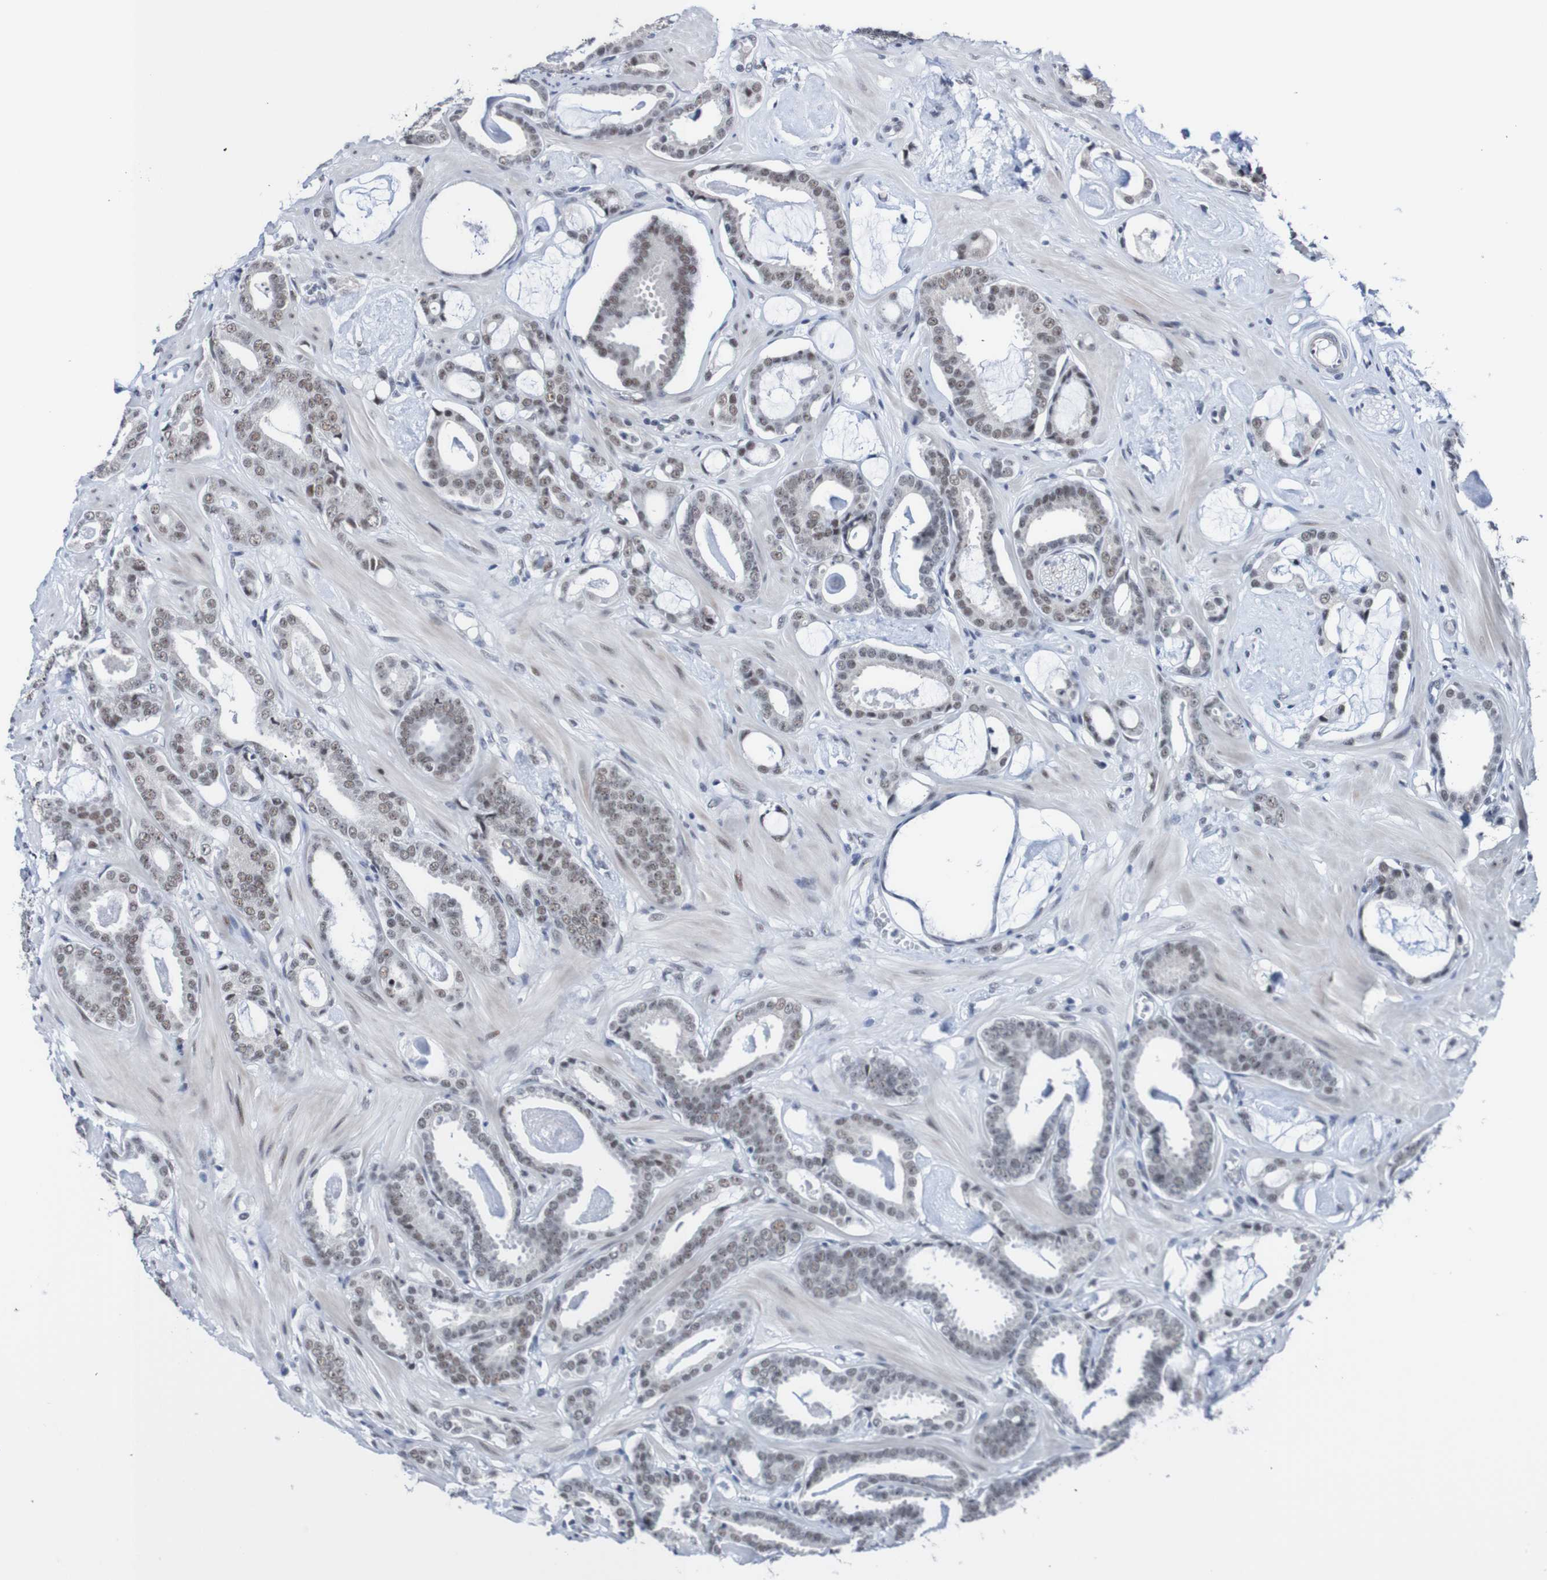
{"staining": {"intensity": "weak", "quantity": "25%-75%", "location": "nuclear"}, "tissue": "prostate cancer", "cell_type": "Tumor cells", "image_type": "cancer", "snomed": [{"axis": "morphology", "description": "Adenocarcinoma, Low grade"}, {"axis": "topography", "description": "Prostate"}], "caption": "Immunohistochemistry (IHC) of human prostate cancer reveals low levels of weak nuclear staining in about 25%-75% of tumor cells. The staining was performed using DAB, with brown indicating positive protein expression. Nuclei are stained blue with hematoxylin.", "gene": "CDC5L", "patient": {"sex": "male", "age": 53}}